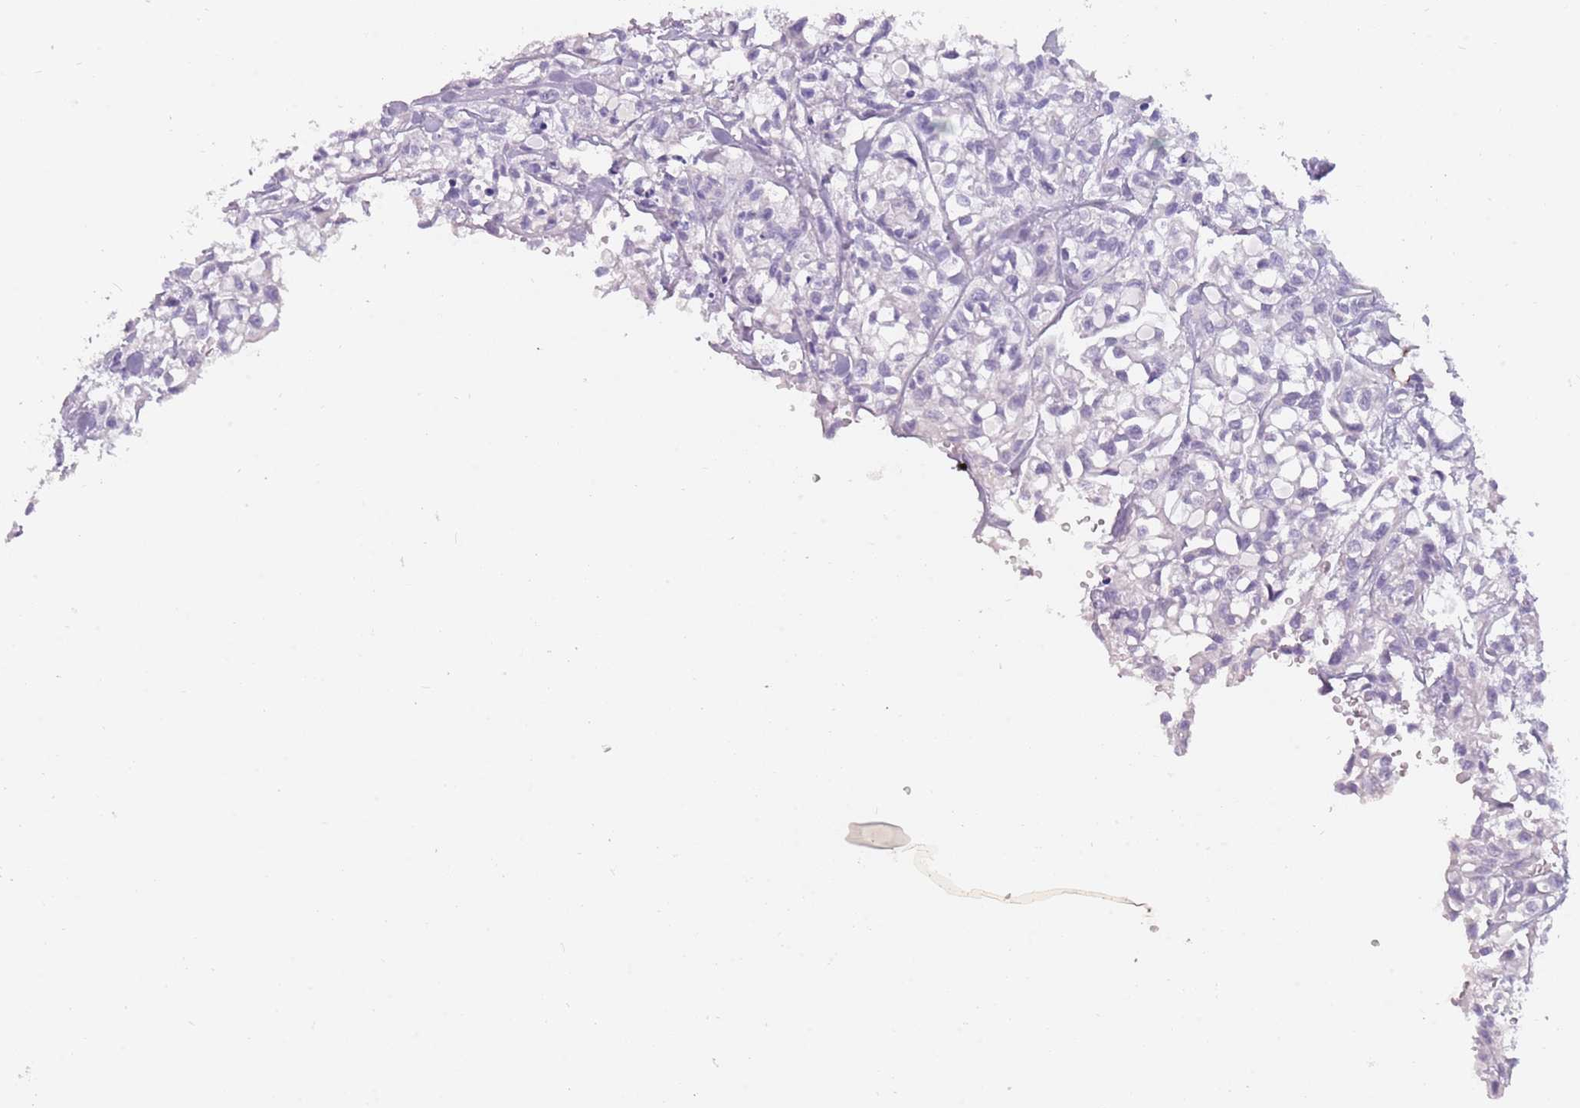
{"staining": {"intensity": "negative", "quantity": "none", "location": "none"}, "tissue": "urothelial cancer", "cell_type": "Tumor cells", "image_type": "cancer", "snomed": [{"axis": "morphology", "description": "Urothelial carcinoma, High grade"}, {"axis": "topography", "description": "Urinary bladder"}], "caption": "Immunohistochemical staining of human high-grade urothelial carcinoma shows no significant staining in tumor cells.", "gene": "DDX4", "patient": {"sex": "male", "age": 67}}